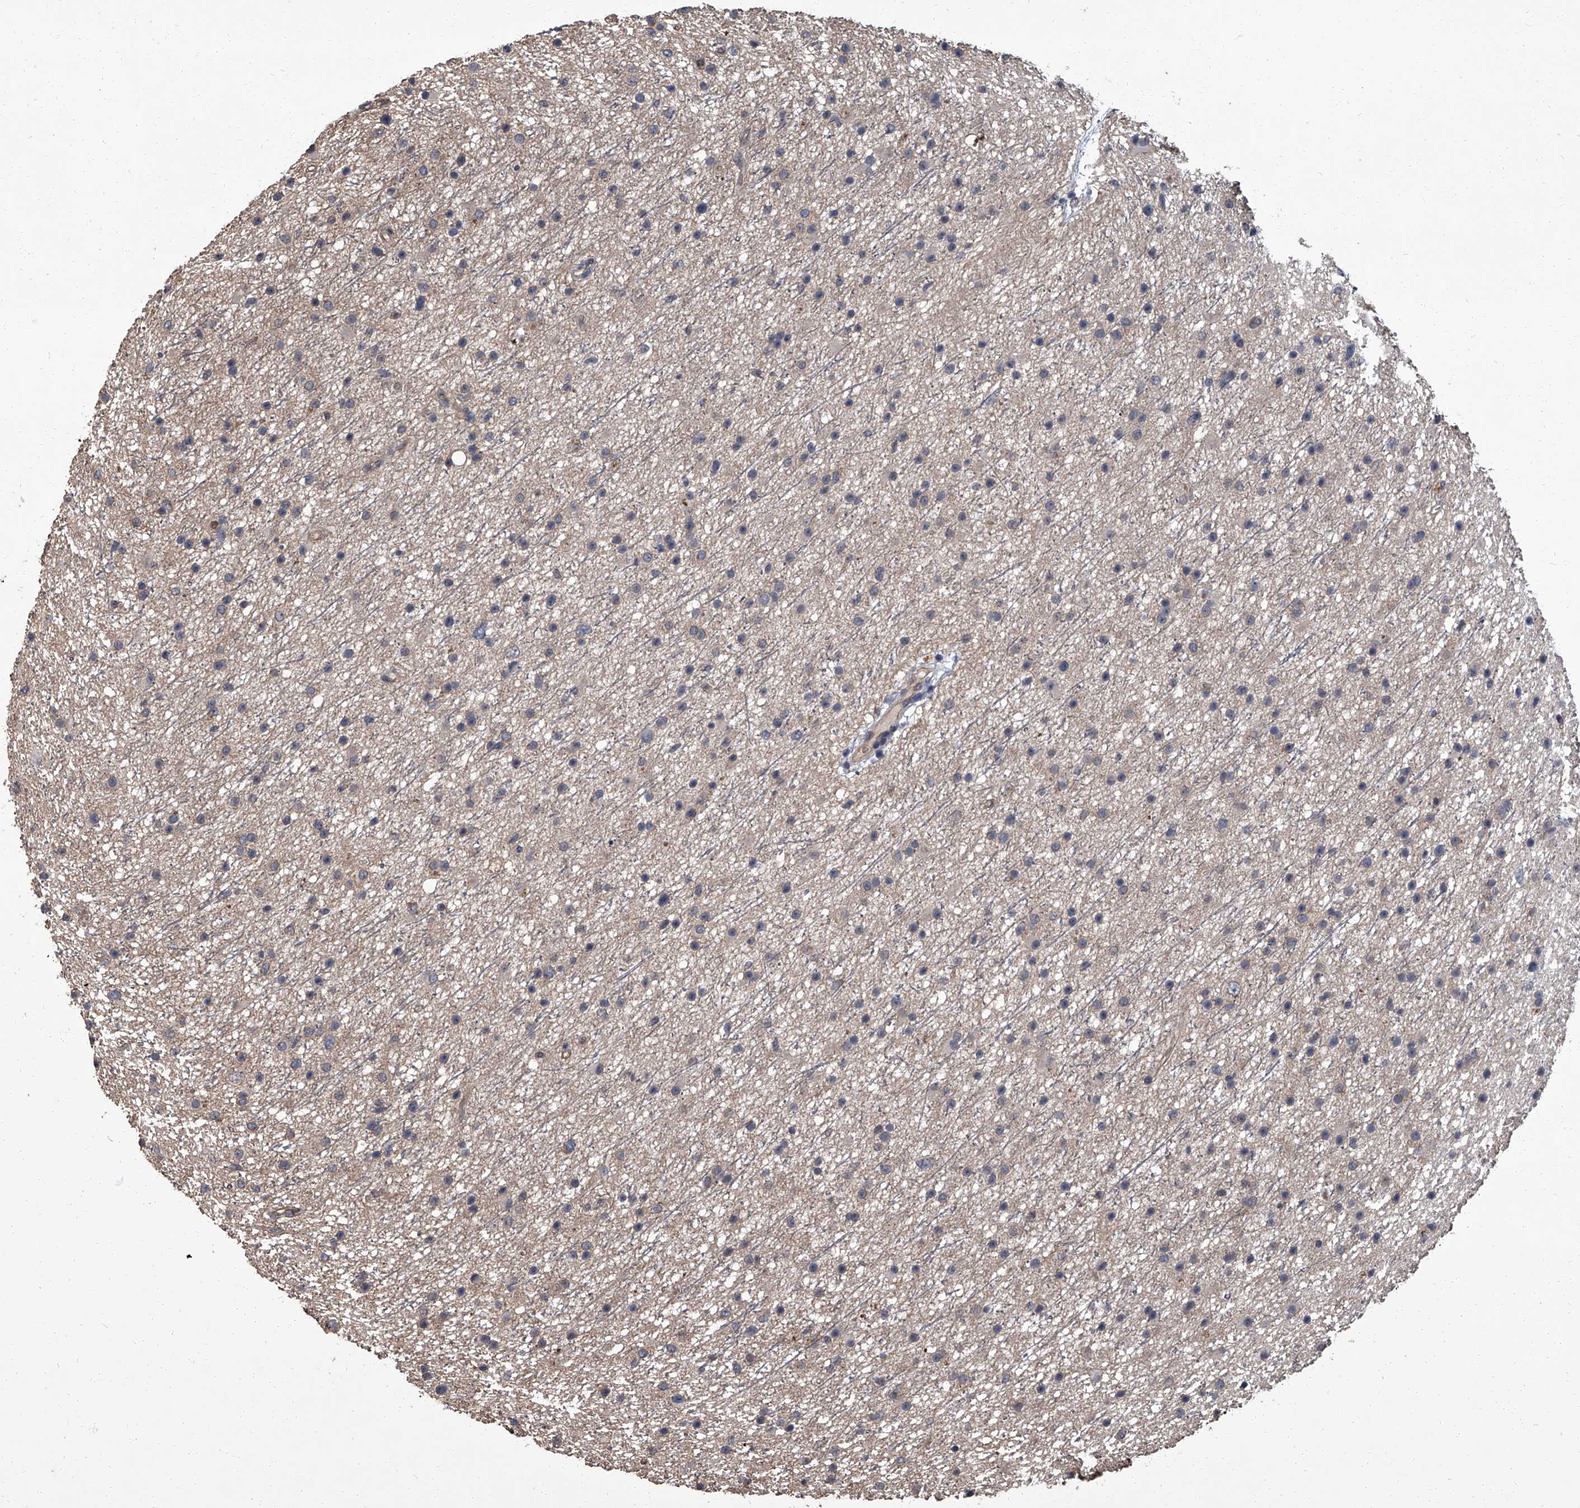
{"staining": {"intensity": "negative", "quantity": "none", "location": "none"}, "tissue": "glioma", "cell_type": "Tumor cells", "image_type": "cancer", "snomed": [{"axis": "morphology", "description": "Glioma, malignant, Low grade"}, {"axis": "topography", "description": "Cerebral cortex"}], "caption": "Immunohistochemical staining of human malignant low-grade glioma shows no significant staining in tumor cells.", "gene": "SIRT4", "patient": {"sex": "female", "age": 39}}